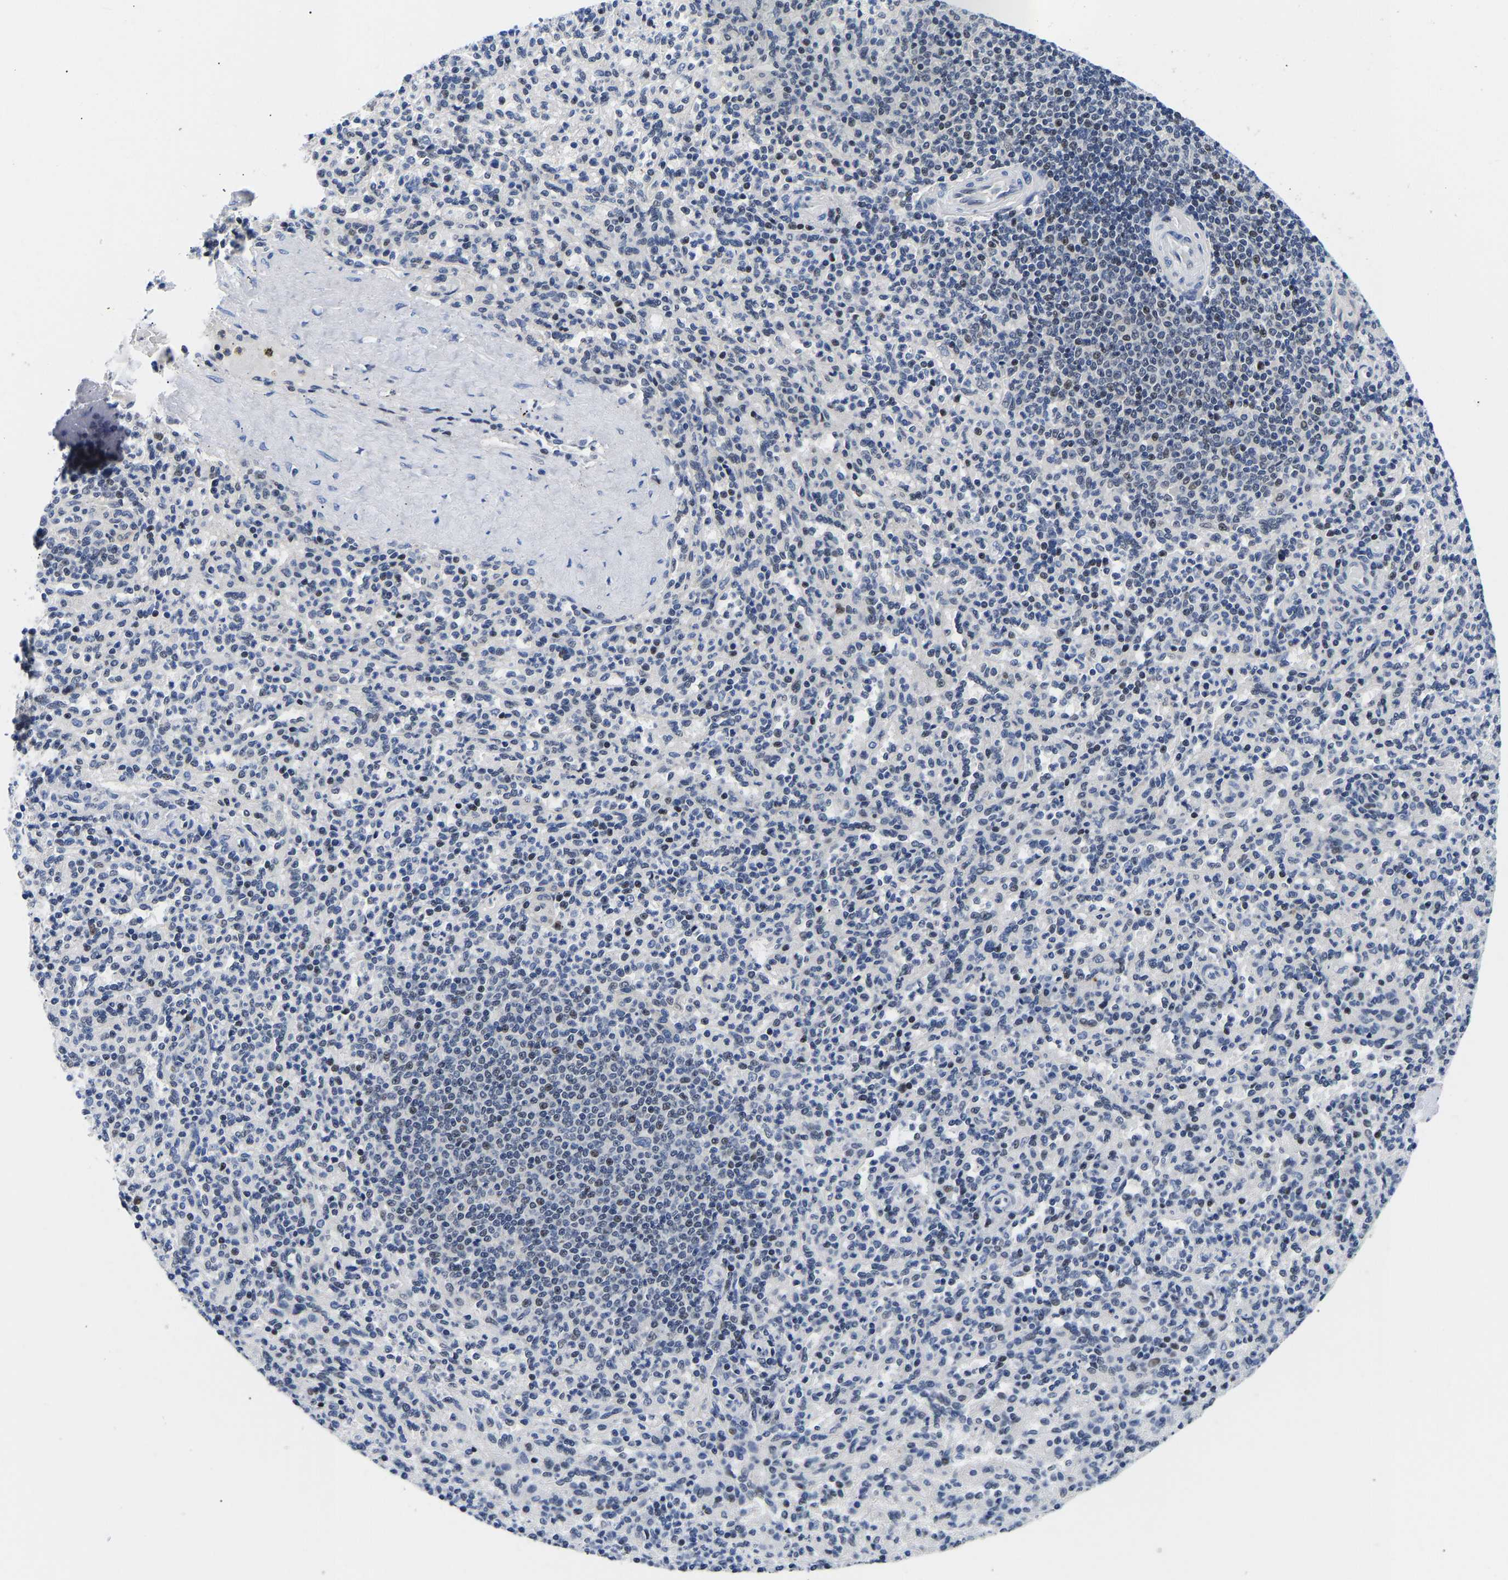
{"staining": {"intensity": "moderate", "quantity": "<25%", "location": "nuclear"}, "tissue": "spleen", "cell_type": "Cells in red pulp", "image_type": "normal", "snomed": [{"axis": "morphology", "description": "Normal tissue, NOS"}, {"axis": "topography", "description": "Spleen"}], "caption": "Moderate nuclear positivity for a protein is identified in approximately <25% of cells in red pulp of unremarkable spleen using IHC.", "gene": "PTRHD1", "patient": {"sex": "male", "age": 36}}